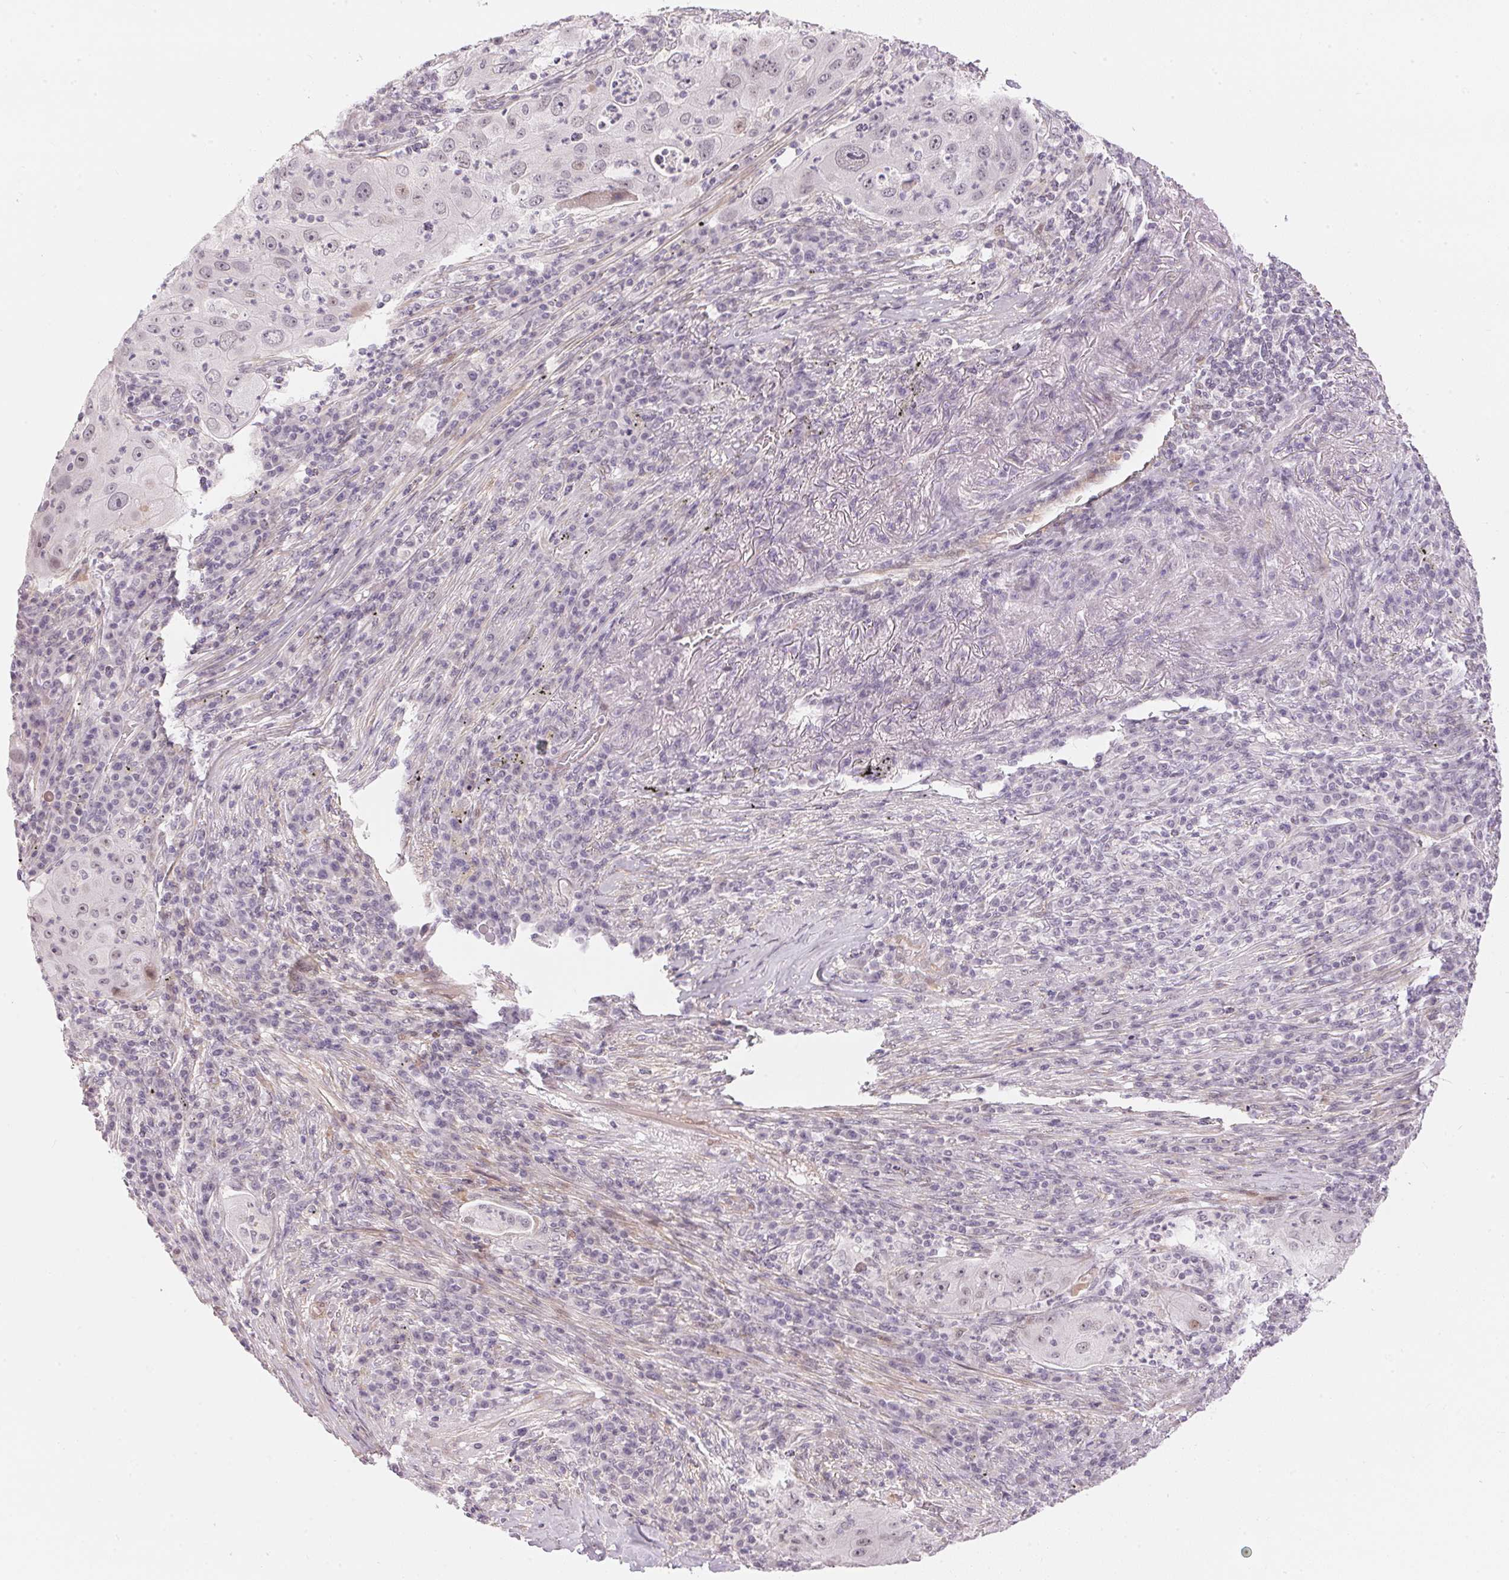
{"staining": {"intensity": "negative", "quantity": "none", "location": "none"}, "tissue": "lung cancer", "cell_type": "Tumor cells", "image_type": "cancer", "snomed": [{"axis": "morphology", "description": "Squamous cell carcinoma, NOS"}, {"axis": "topography", "description": "Lung"}], "caption": "Tumor cells are negative for protein expression in human lung cancer (squamous cell carcinoma). The staining was performed using DAB to visualize the protein expression in brown, while the nuclei were stained in blue with hematoxylin (Magnification: 20x).", "gene": "GDAP1L1", "patient": {"sex": "female", "age": 59}}